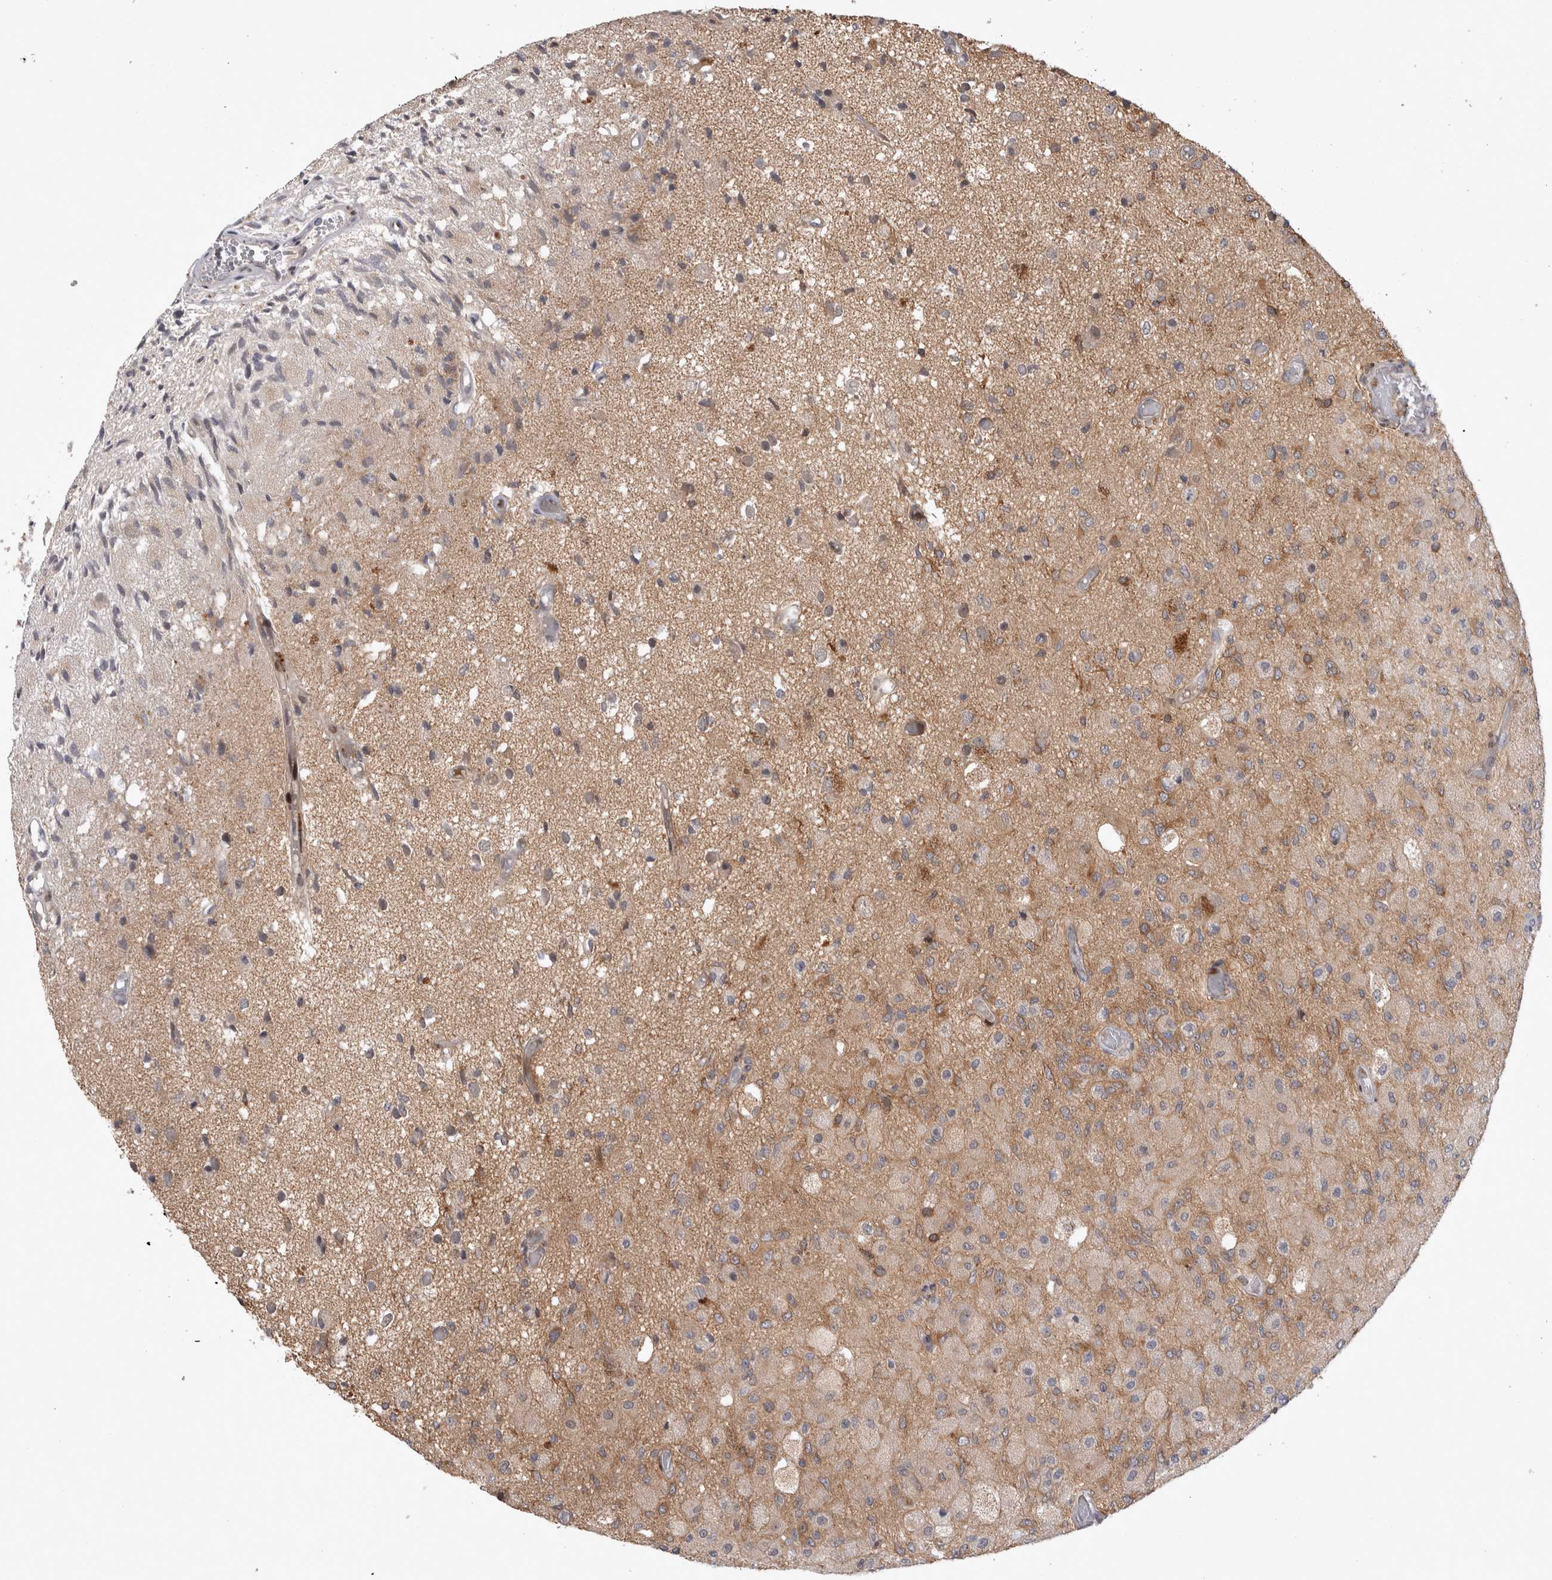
{"staining": {"intensity": "moderate", "quantity": "25%-75%", "location": "cytoplasmic/membranous"}, "tissue": "glioma", "cell_type": "Tumor cells", "image_type": "cancer", "snomed": [{"axis": "morphology", "description": "Normal tissue, NOS"}, {"axis": "morphology", "description": "Glioma, malignant, High grade"}, {"axis": "topography", "description": "Cerebral cortex"}], "caption": "Moderate cytoplasmic/membranous protein expression is seen in about 25%-75% of tumor cells in malignant glioma (high-grade).", "gene": "PLEKHM1", "patient": {"sex": "male", "age": 77}}